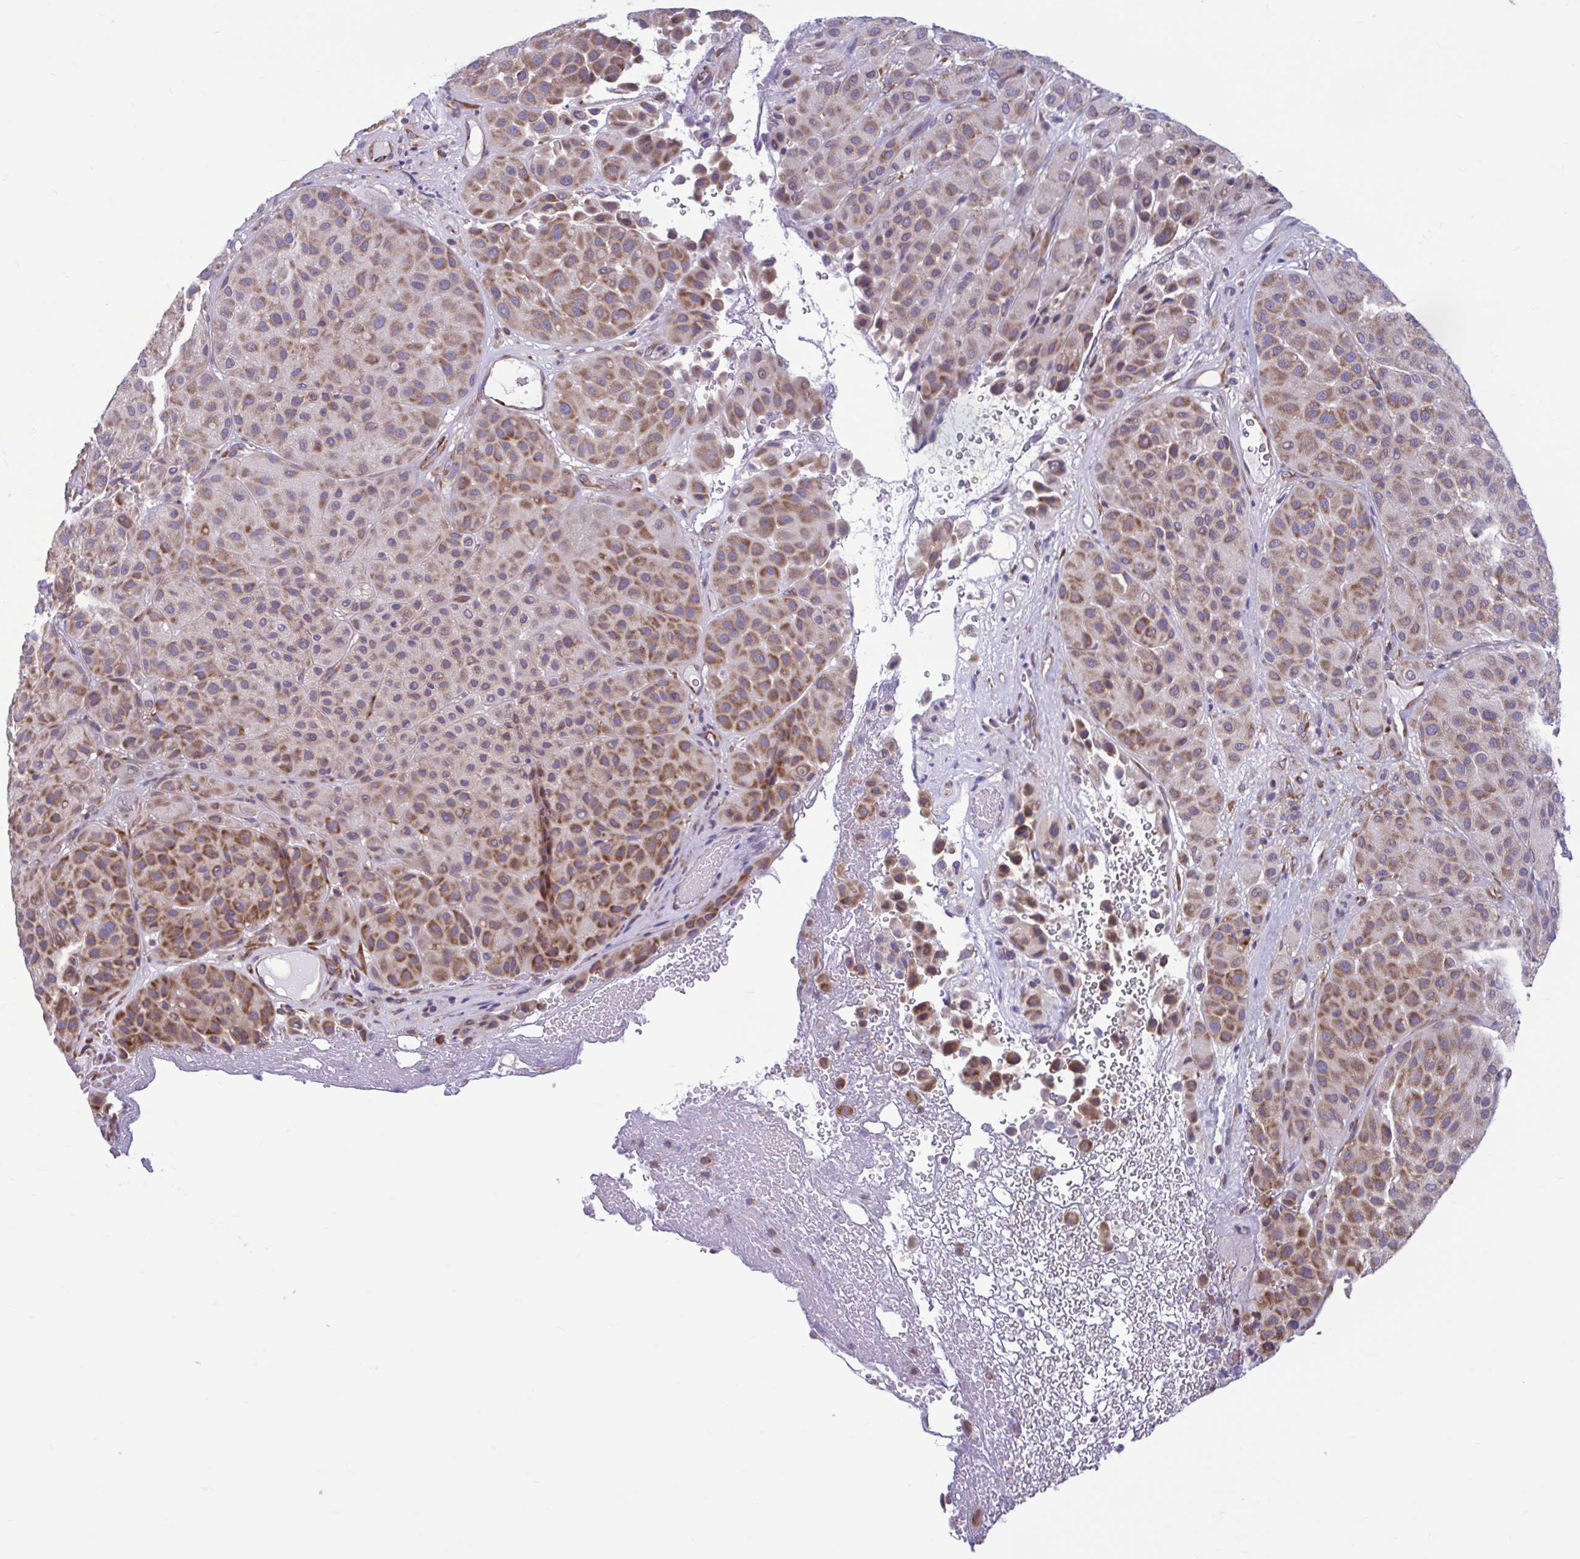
{"staining": {"intensity": "moderate", "quantity": ">75%", "location": "cytoplasmic/membranous"}, "tissue": "melanoma", "cell_type": "Tumor cells", "image_type": "cancer", "snomed": [{"axis": "morphology", "description": "Malignant melanoma, Metastatic site"}, {"axis": "topography", "description": "Smooth muscle"}], "caption": "Human malignant melanoma (metastatic site) stained for a protein (brown) exhibits moderate cytoplasmic/membranous positive expression in about >75% of tumor cells.", "gene": "RPS16", "patient": {"sex": "male", "age": 41}}